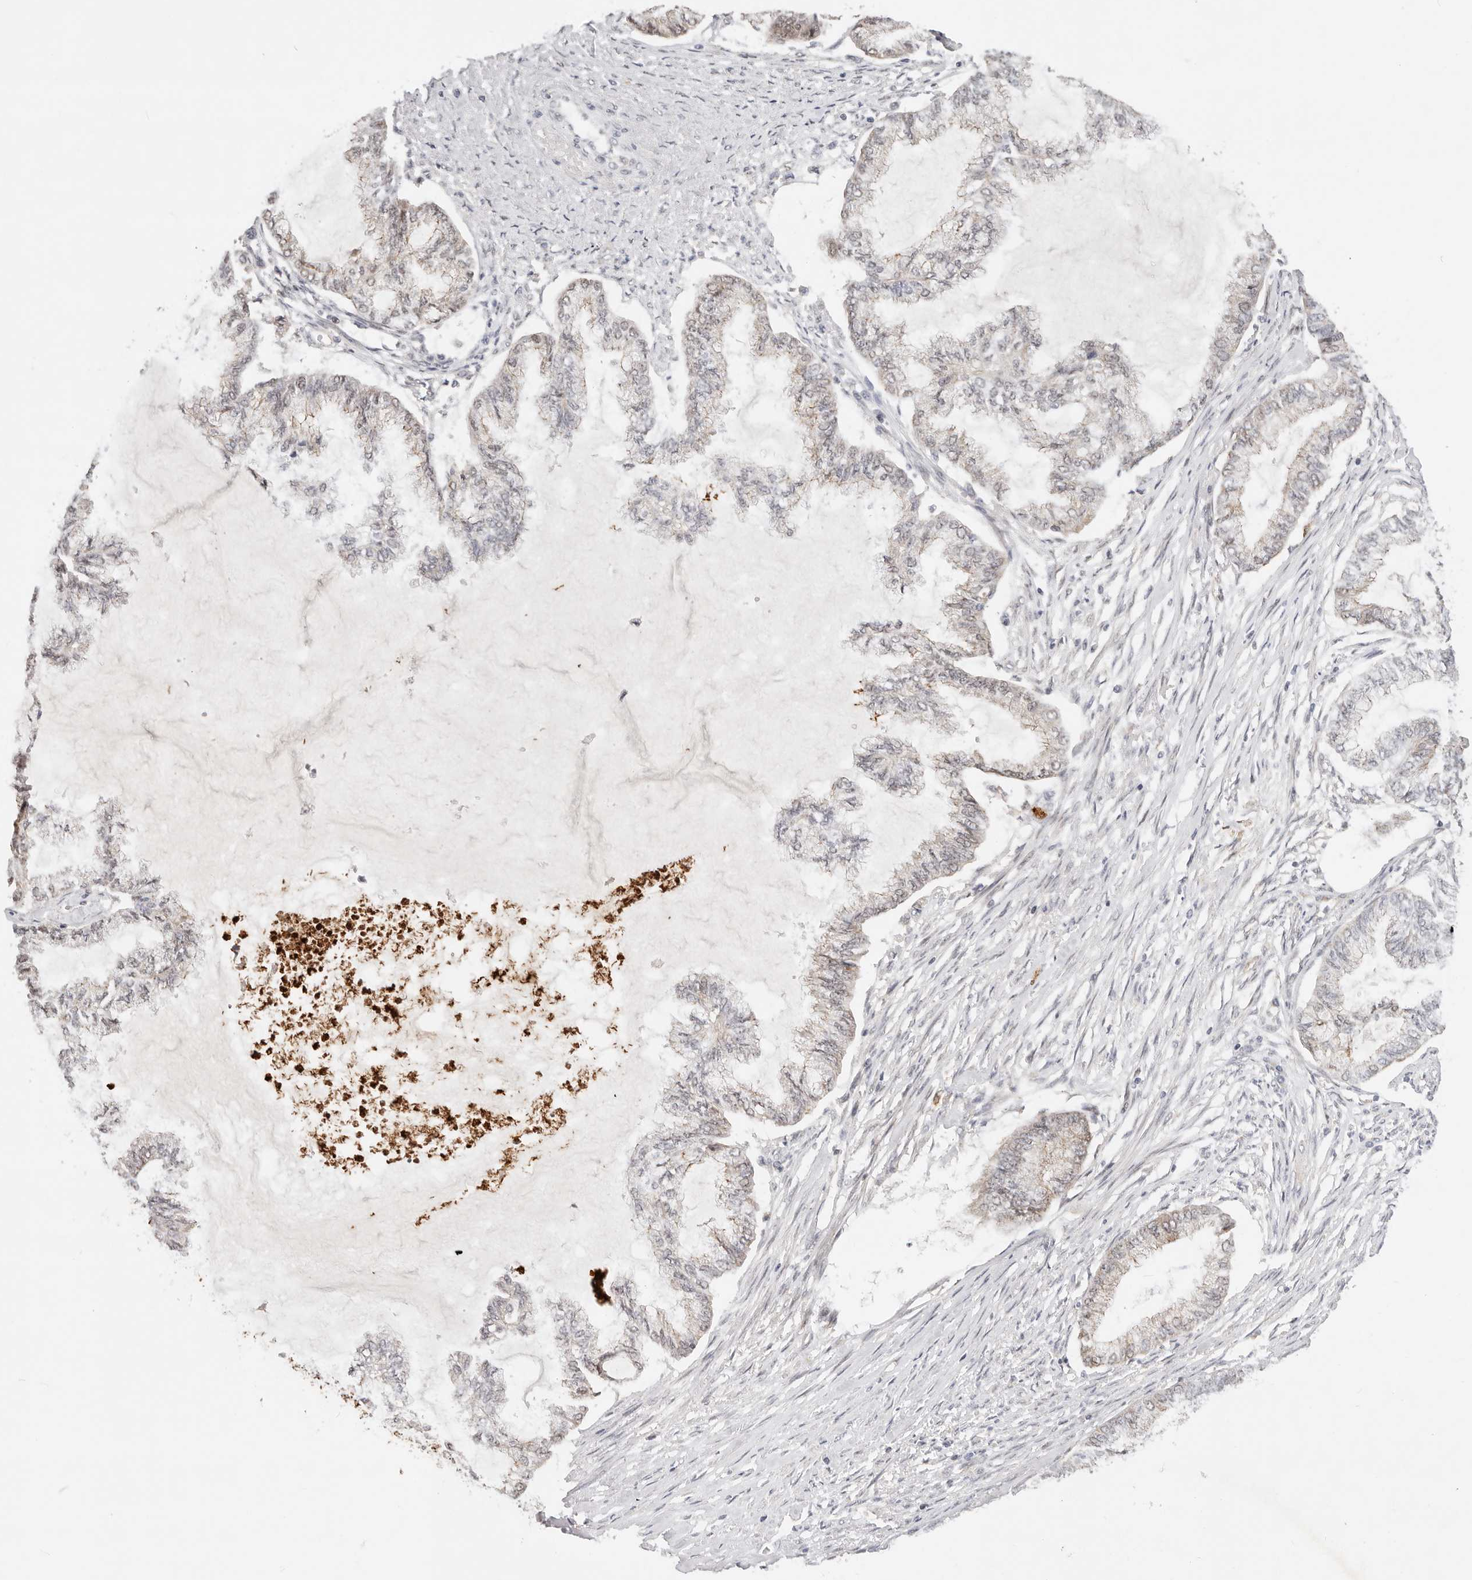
{"staining": {"intensity": "weak", "quantity": "<25%", "location": "cytoplasmic/membranous"}, "tissue": "endometrial cancer", "cell_type": "Tumor cells", "image_type": "cancer", "snomed": [{"axis": "morphology", "description": "Adenocarcinoma, NOS"}, {"axis": "topography", "description": "Endometrium"}], "caption": "Immunohistochemical staining of human endometrial cancer exhibits no significant positivity in tumor cells.", "gene": "AFDN", "patient": {"sex": "female", "age": 86}}